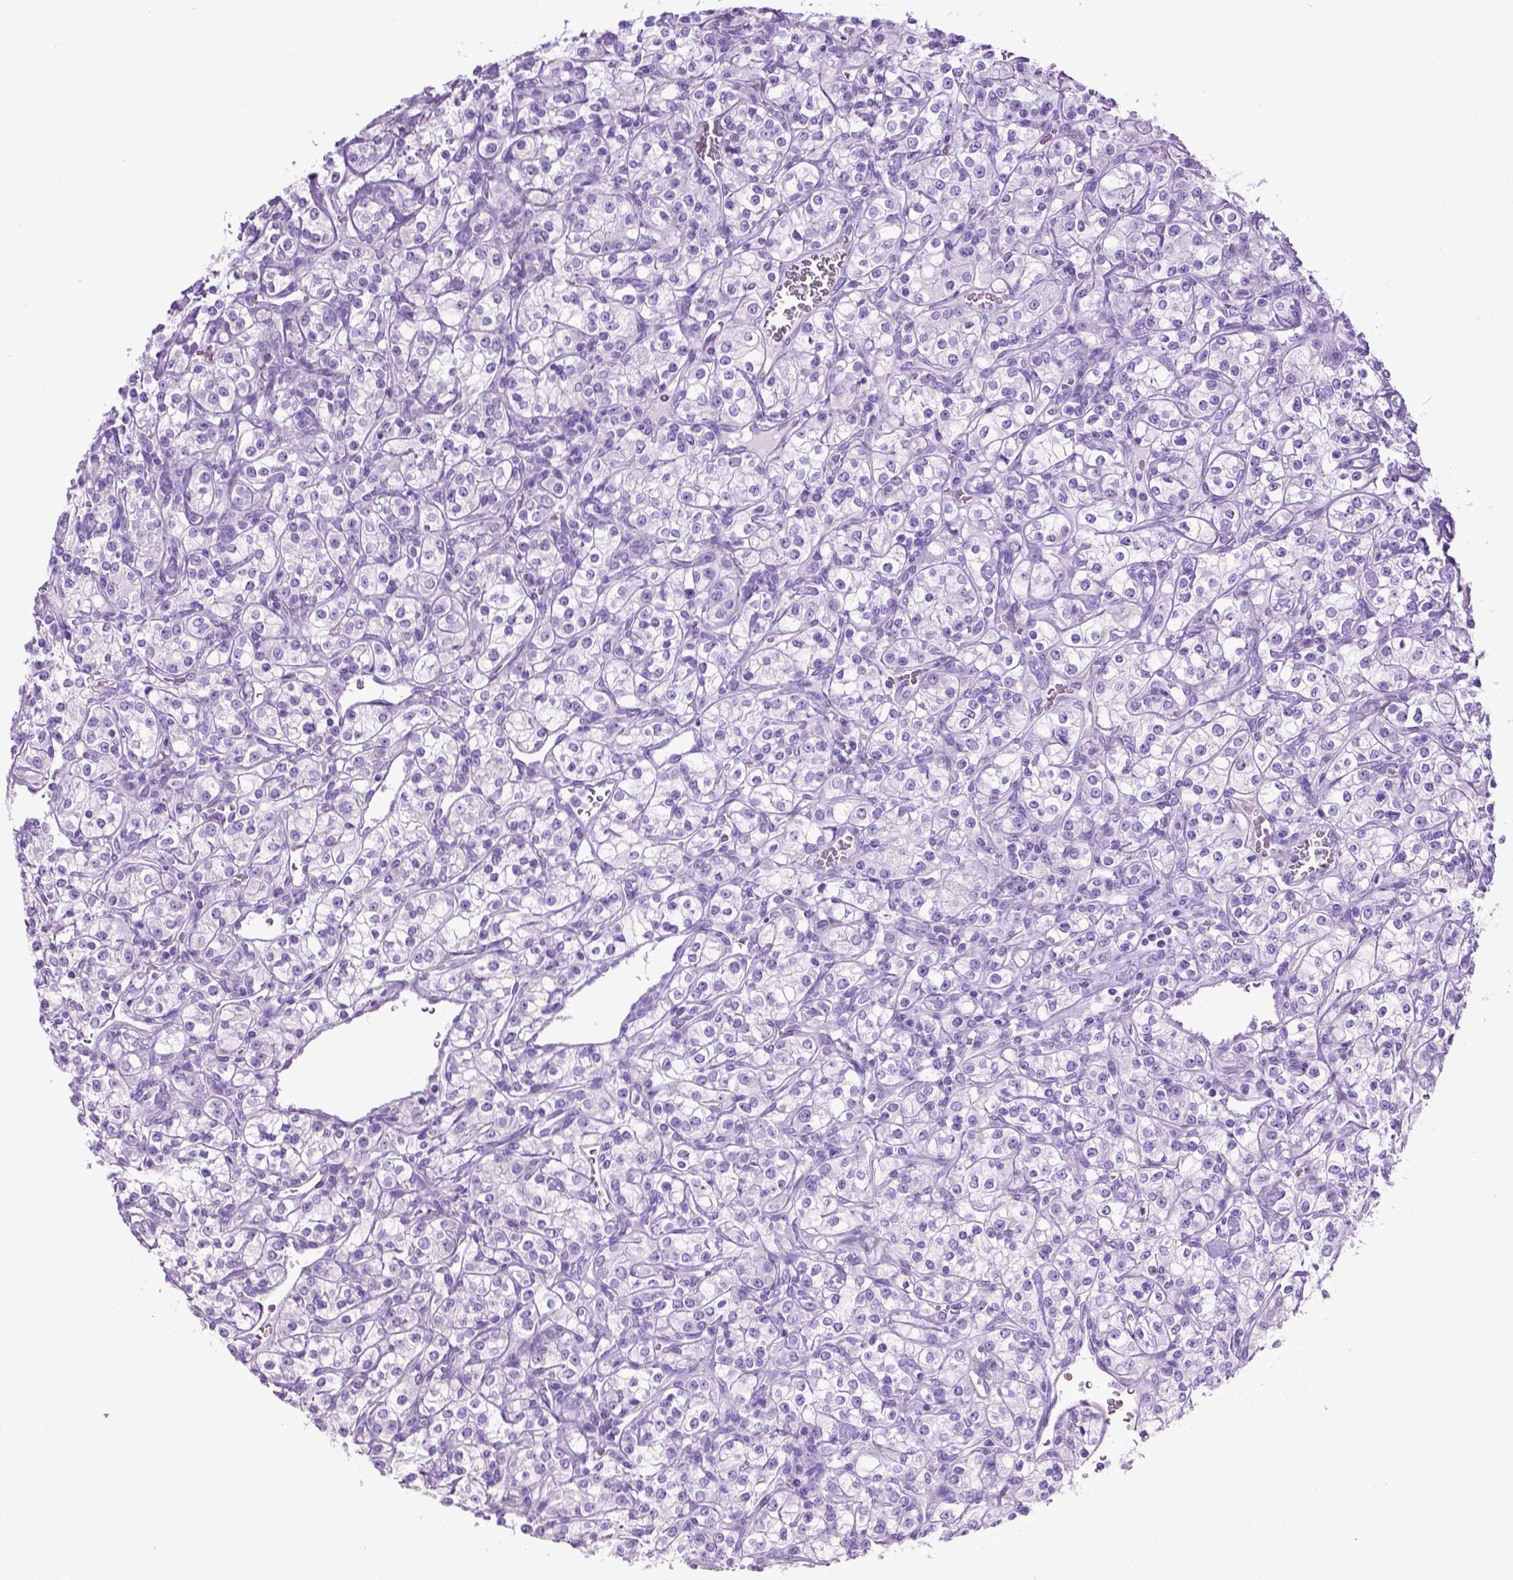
{"staining": {"intensity": "negative", "quantity": "none", "location": "none"}, "tissue": "renal cancer", "cell_type": "Tumor cells", "image_type": "cancer", "snomed": [{"axis": "morphology", "description": "Adenocarcinoma, NOS"}, {"axis": "topography", "description": "Kidney"}], "caption": "Human adenocarcinoma (renal) stained for a protein using immunohistochemistry (IHC) reveals no staining in tumor cells.", "gene": "LELP1", "patient": {"sex": "male", "age": 77}}